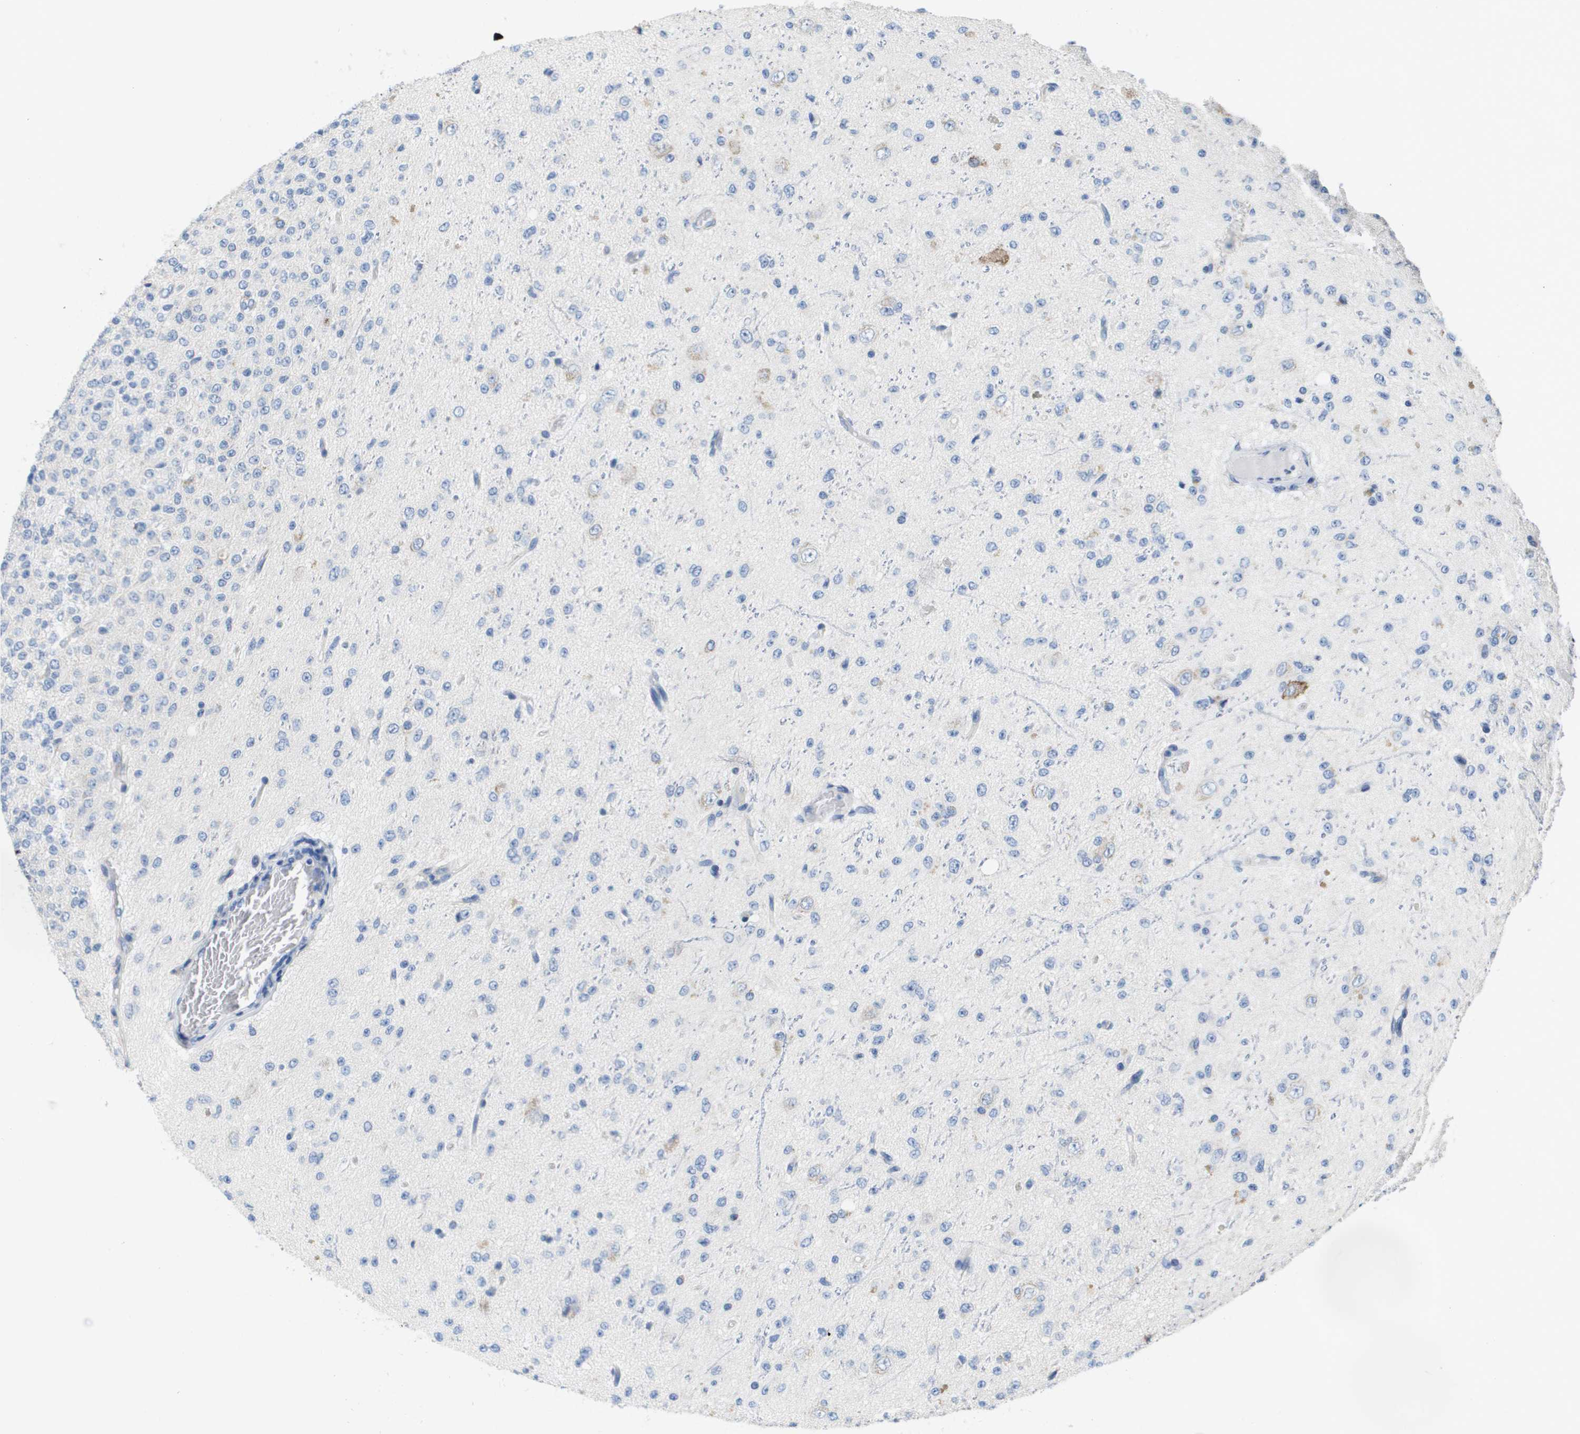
{"staining": {"intensity": "negative", "quantity": "none", "location": "none"}, "tissue": "glioma", "cell_type": "Tumor cells", "image_type": "cancer", "snomed": [{"axis": "morphology", "description": "Glioma, malignant, High grade"}, {"axis": "topography", "description": "pancreas cauda"}], "caption": "An IHC image of high-grade glioma (malignant) is shown. There is no staining in tumor cells of high-grade glioma (malignant).", "gene": "CD3G", "patient": {"sex": "male", "age": 60}}